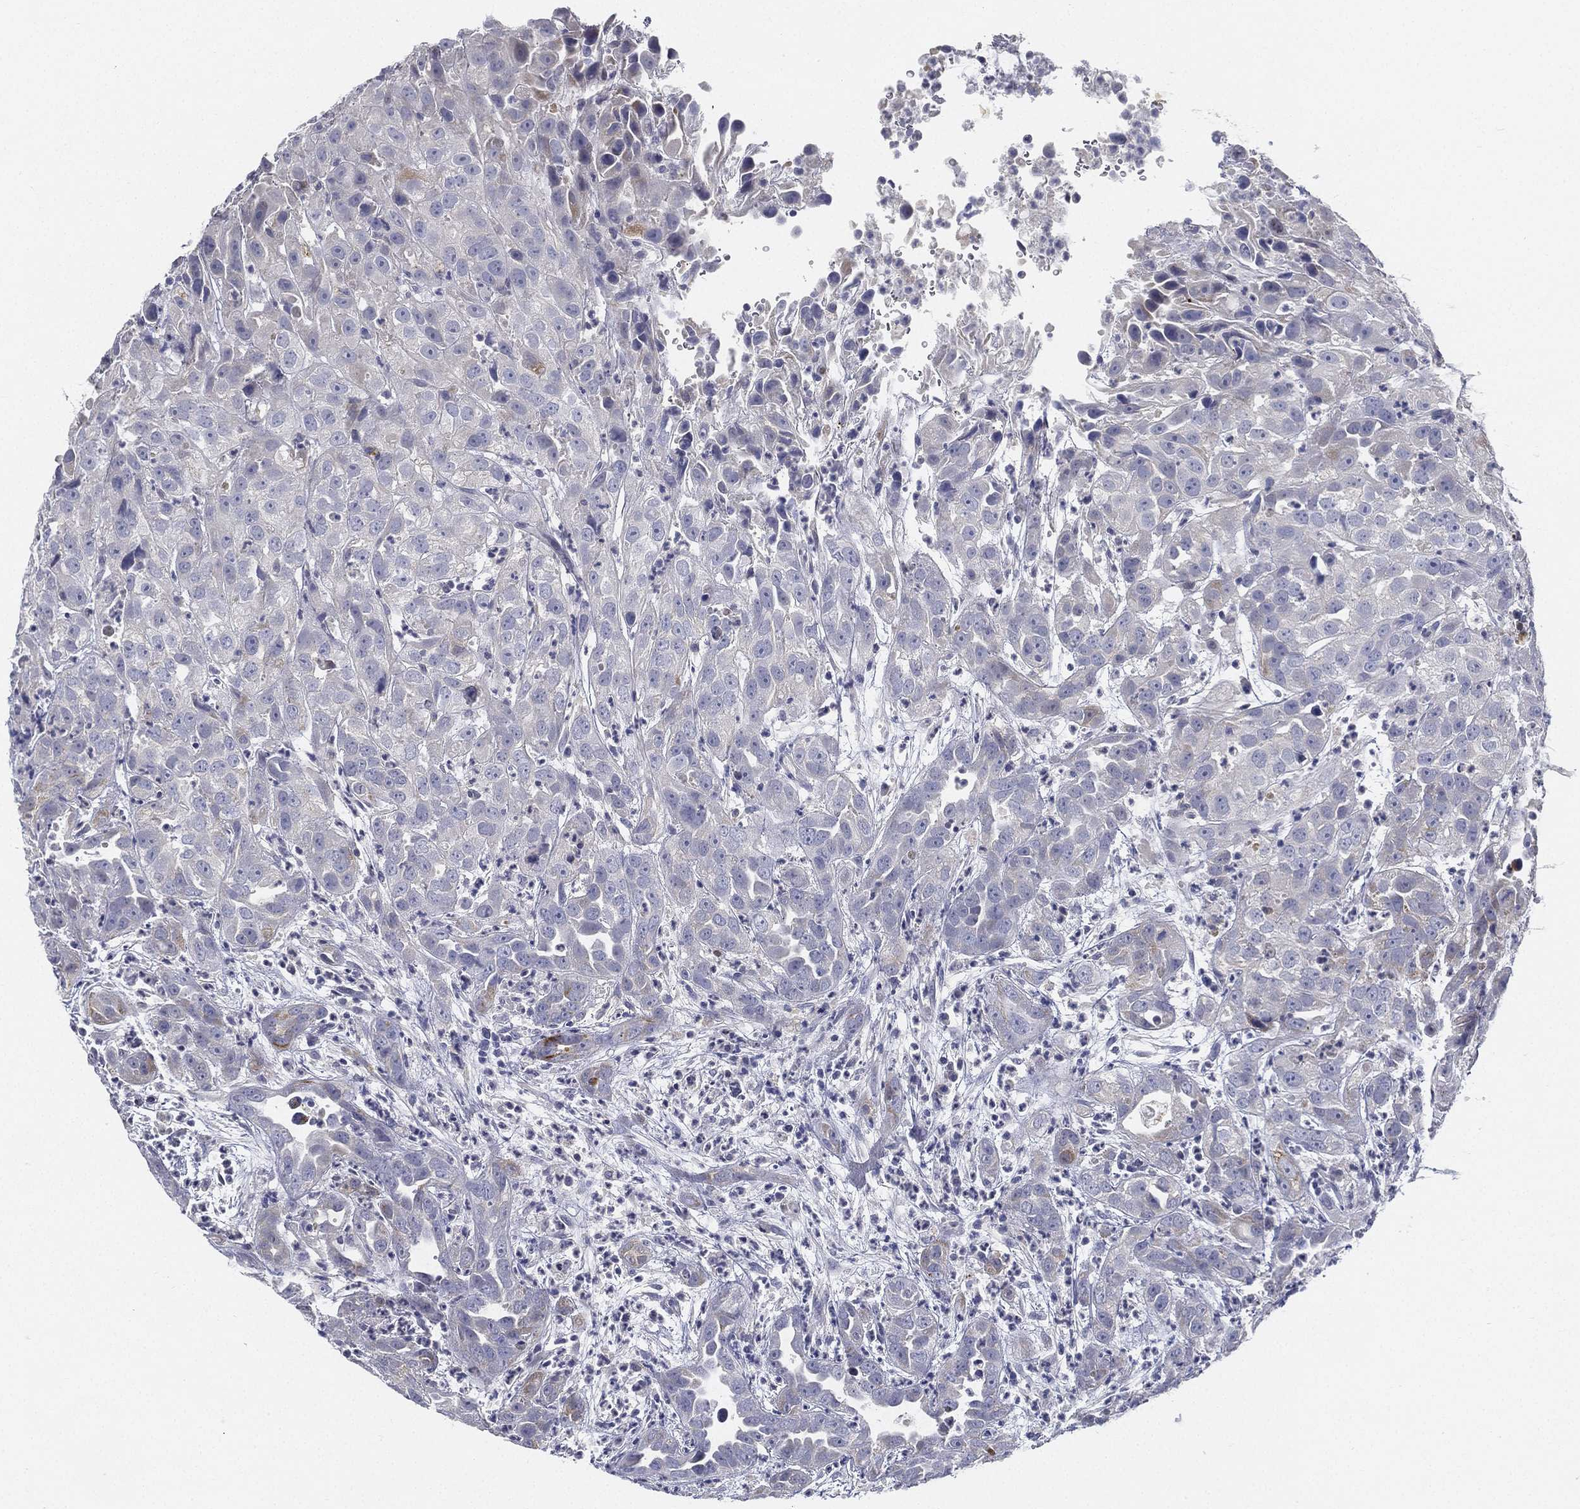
{"staining": {"intensity": "moderate", "quantity": "<25%", "location": "cytoplasmic/membranous"}, "tissue": "urothelial cancer", "cell_type": "Tumor cells", "image_type": "cancer", "snomed": [{"axis": "morphology", "description": "Urothelial carcinoma, High grade"}, {"axis": "topography", "description": "Urinary bladder"}], "caption": "Tumor cells demonstrate low levels of moderate cytoplasmic/membranous expression in approximately <25% of cells in urothelial carcinoma (high-grade).", "gene": "C5orf46", "patient": {"sex": "female", "age": 41}}